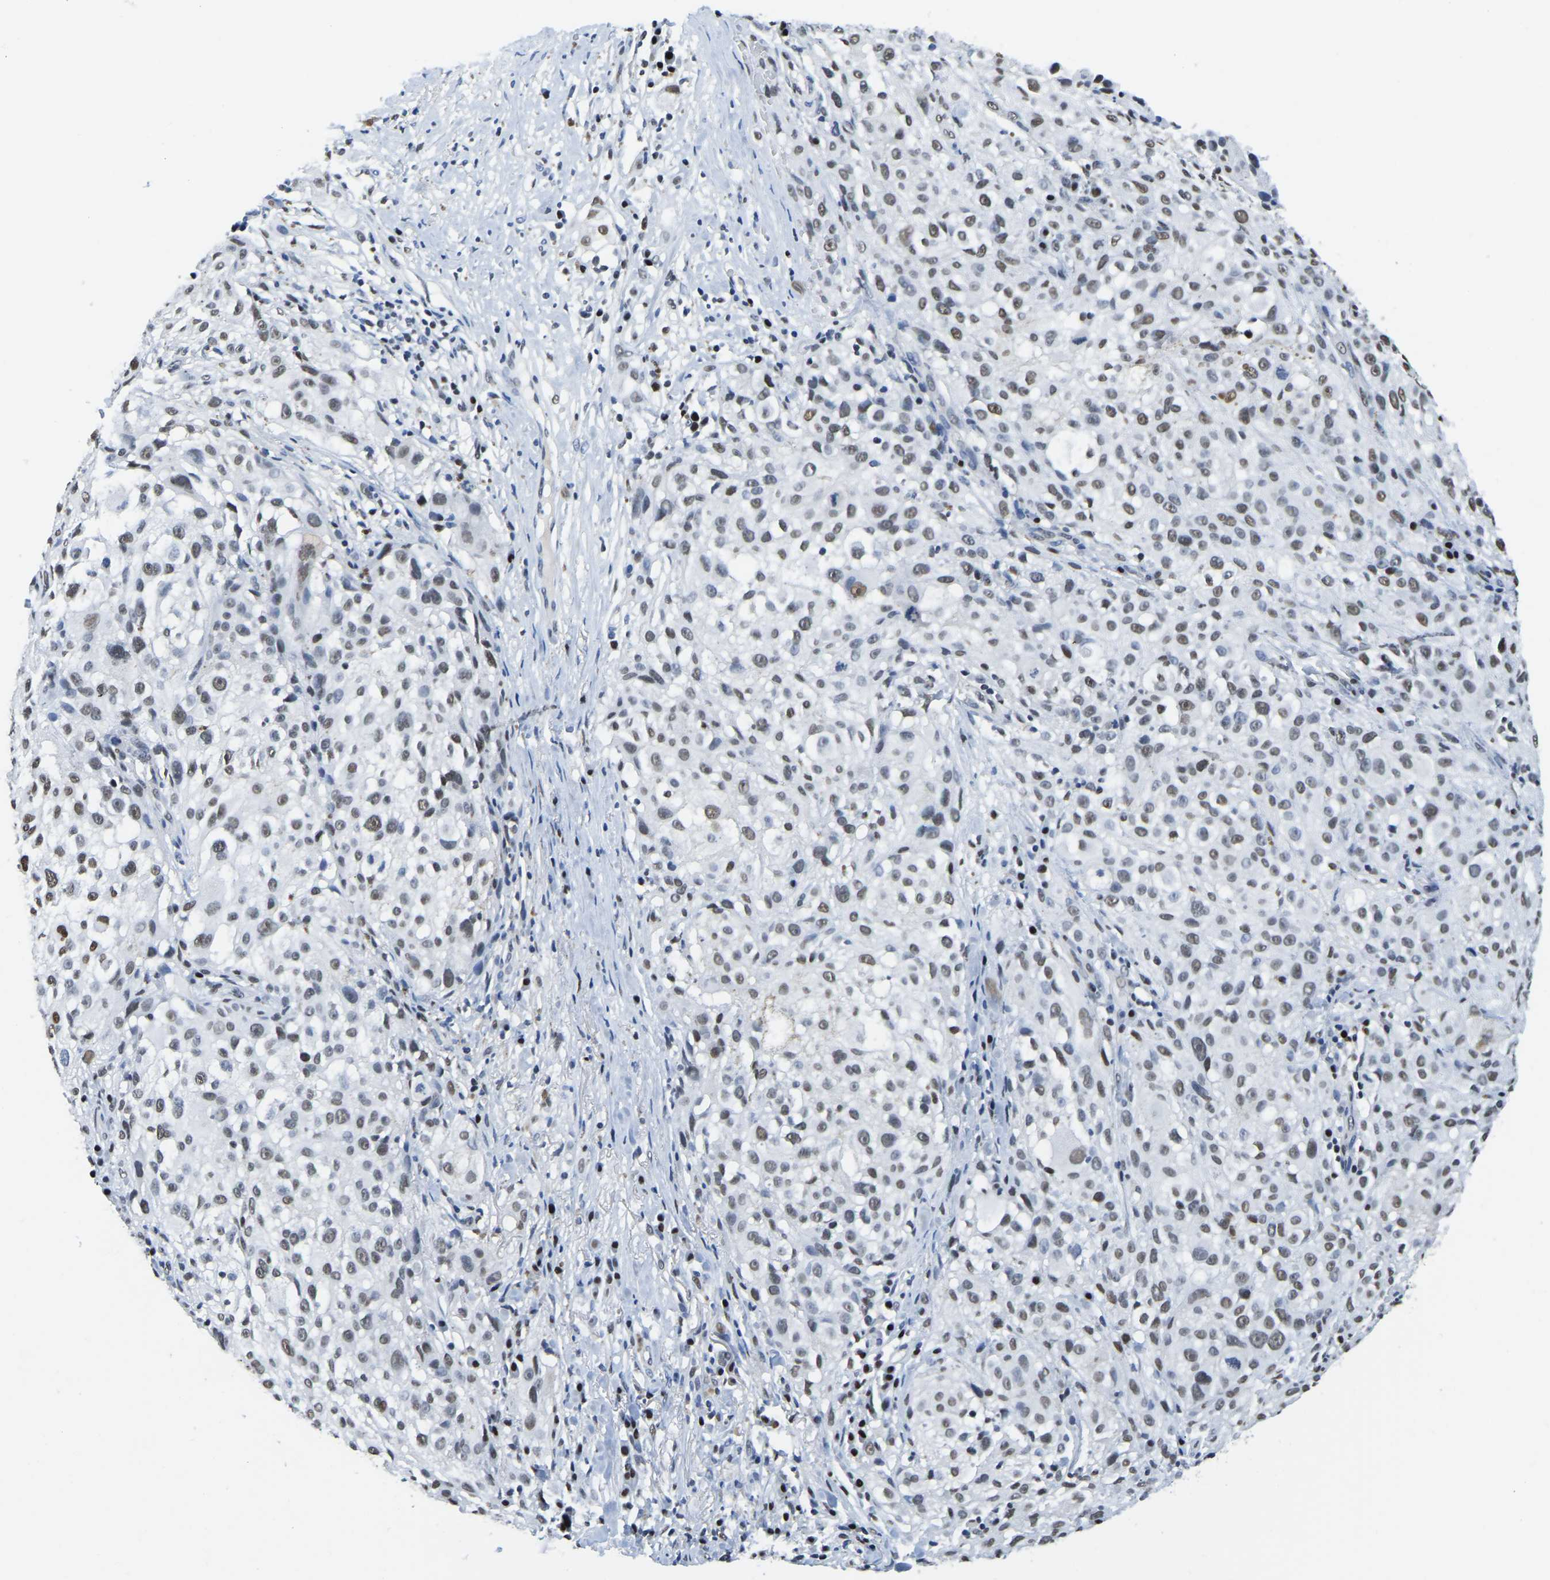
{"staining": {"intensity": "moderate", "quantity": ">75%", "location": "nuclear"}, "tissue": "melanoma", "cell_type": "Tumor cells", "image_type": "cancer", "snomed": [{"axis": "morphology", "description": "Necrosis, NOS"}, {"axis": "morphology", "description": "Malignant melanoma, NOS"}, {"axis": "topography", "description": "Skin"}], "caption": "This photomicrograph shows IHC staining of melanoma, with medium moderate nuclear staining in approximately >75% of tumor cells.", "gene": "UBA1", "patient": {"sex": "female", "age": 87}}